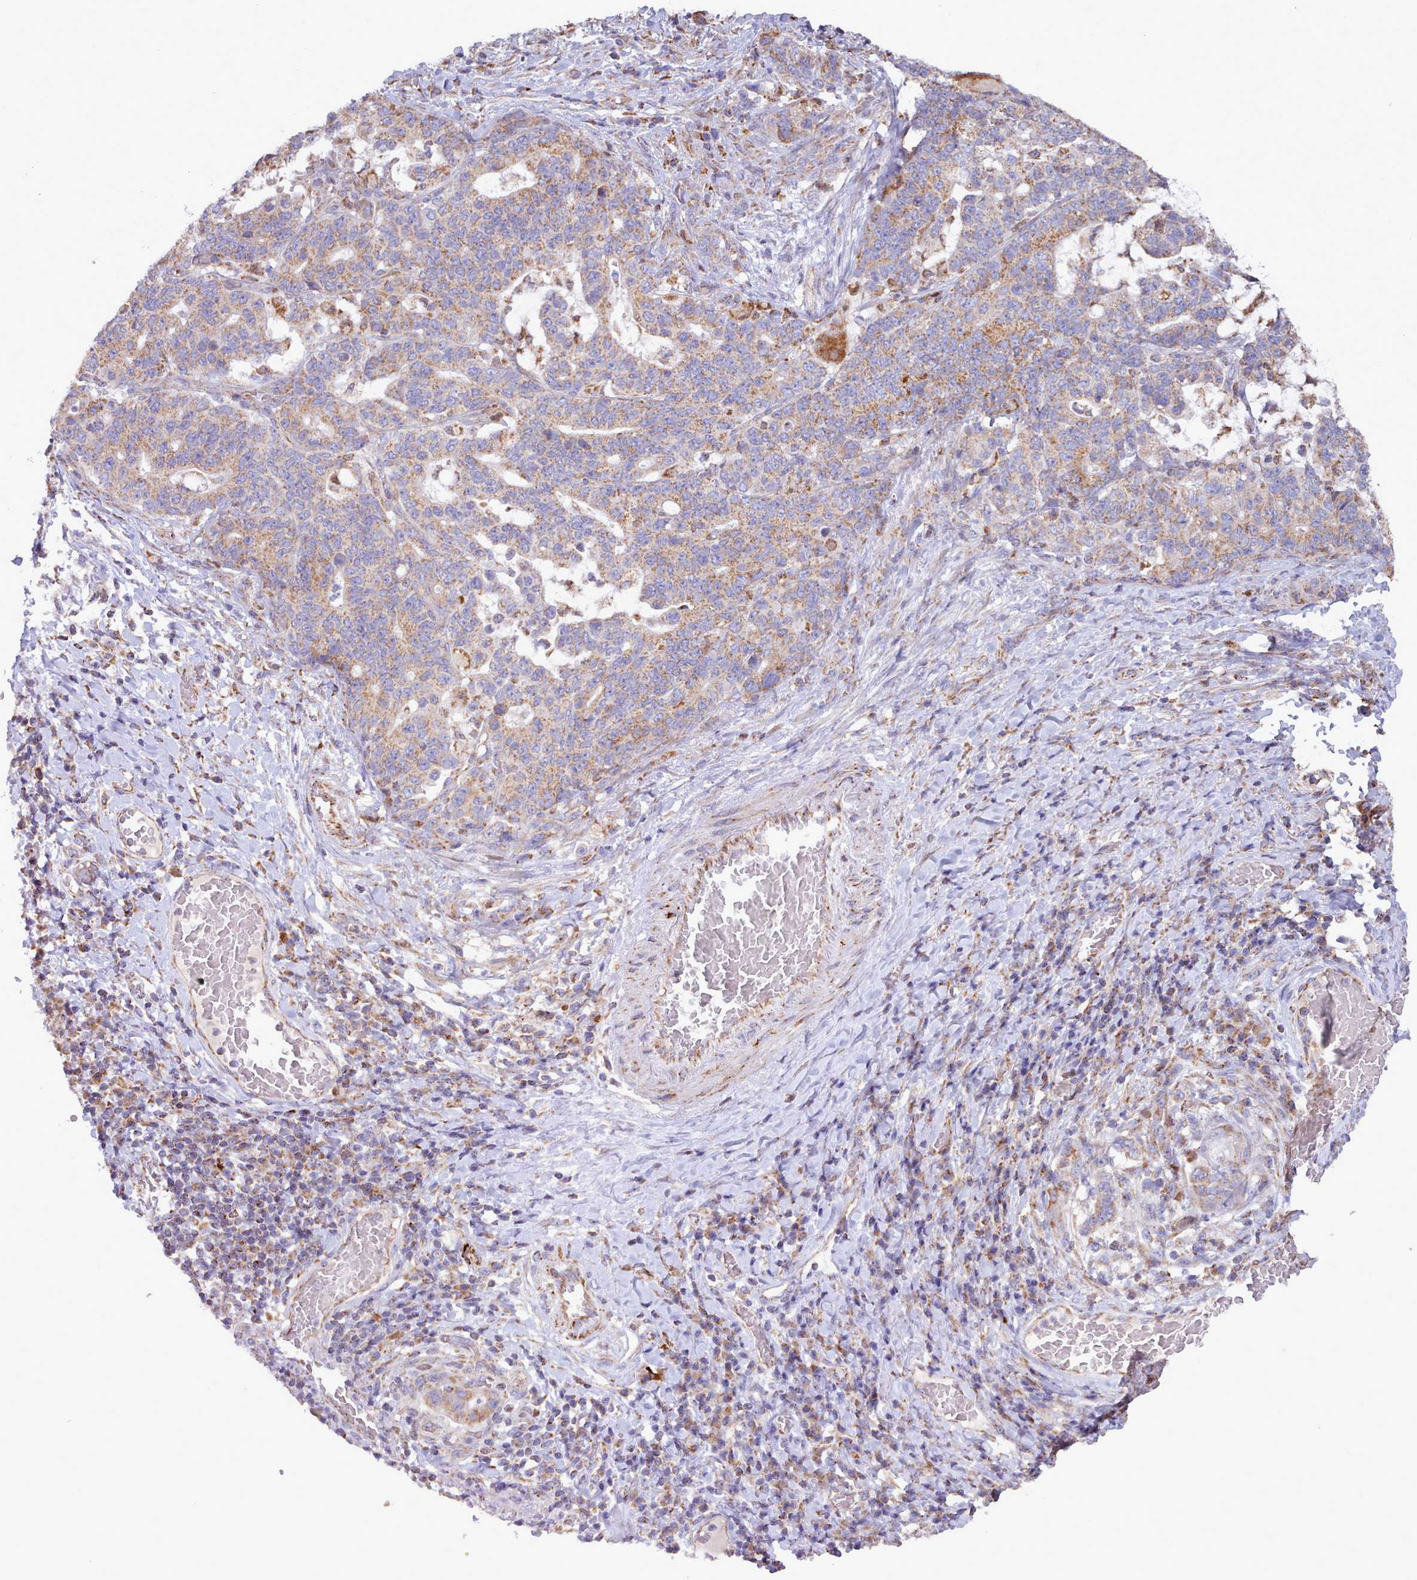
{"staining": {"intensity": "moderate", "quantity": ">75%", "location": "cytoplasmic/membranous"}, "tissue": "stomach cancer", "cell_type": "Tumor cells", "image_type": "cancer", "snomed": [{"axis": "morphology", "description": "Normal tissue, NOS"}, {"axis": "morphology", "description": "Adenocarcinoma, NOS"}, {"axis": "topography", "description": "Stomach"}], "caption": "Human adenocarcinoma (stomach) stained for a protein (brown) shows moderate cytoplasmic/membranous positive staining in approximately >75% of tumor cells.", "gene": "HSDL2", "patient": {"sex": "female", "age": 64}}